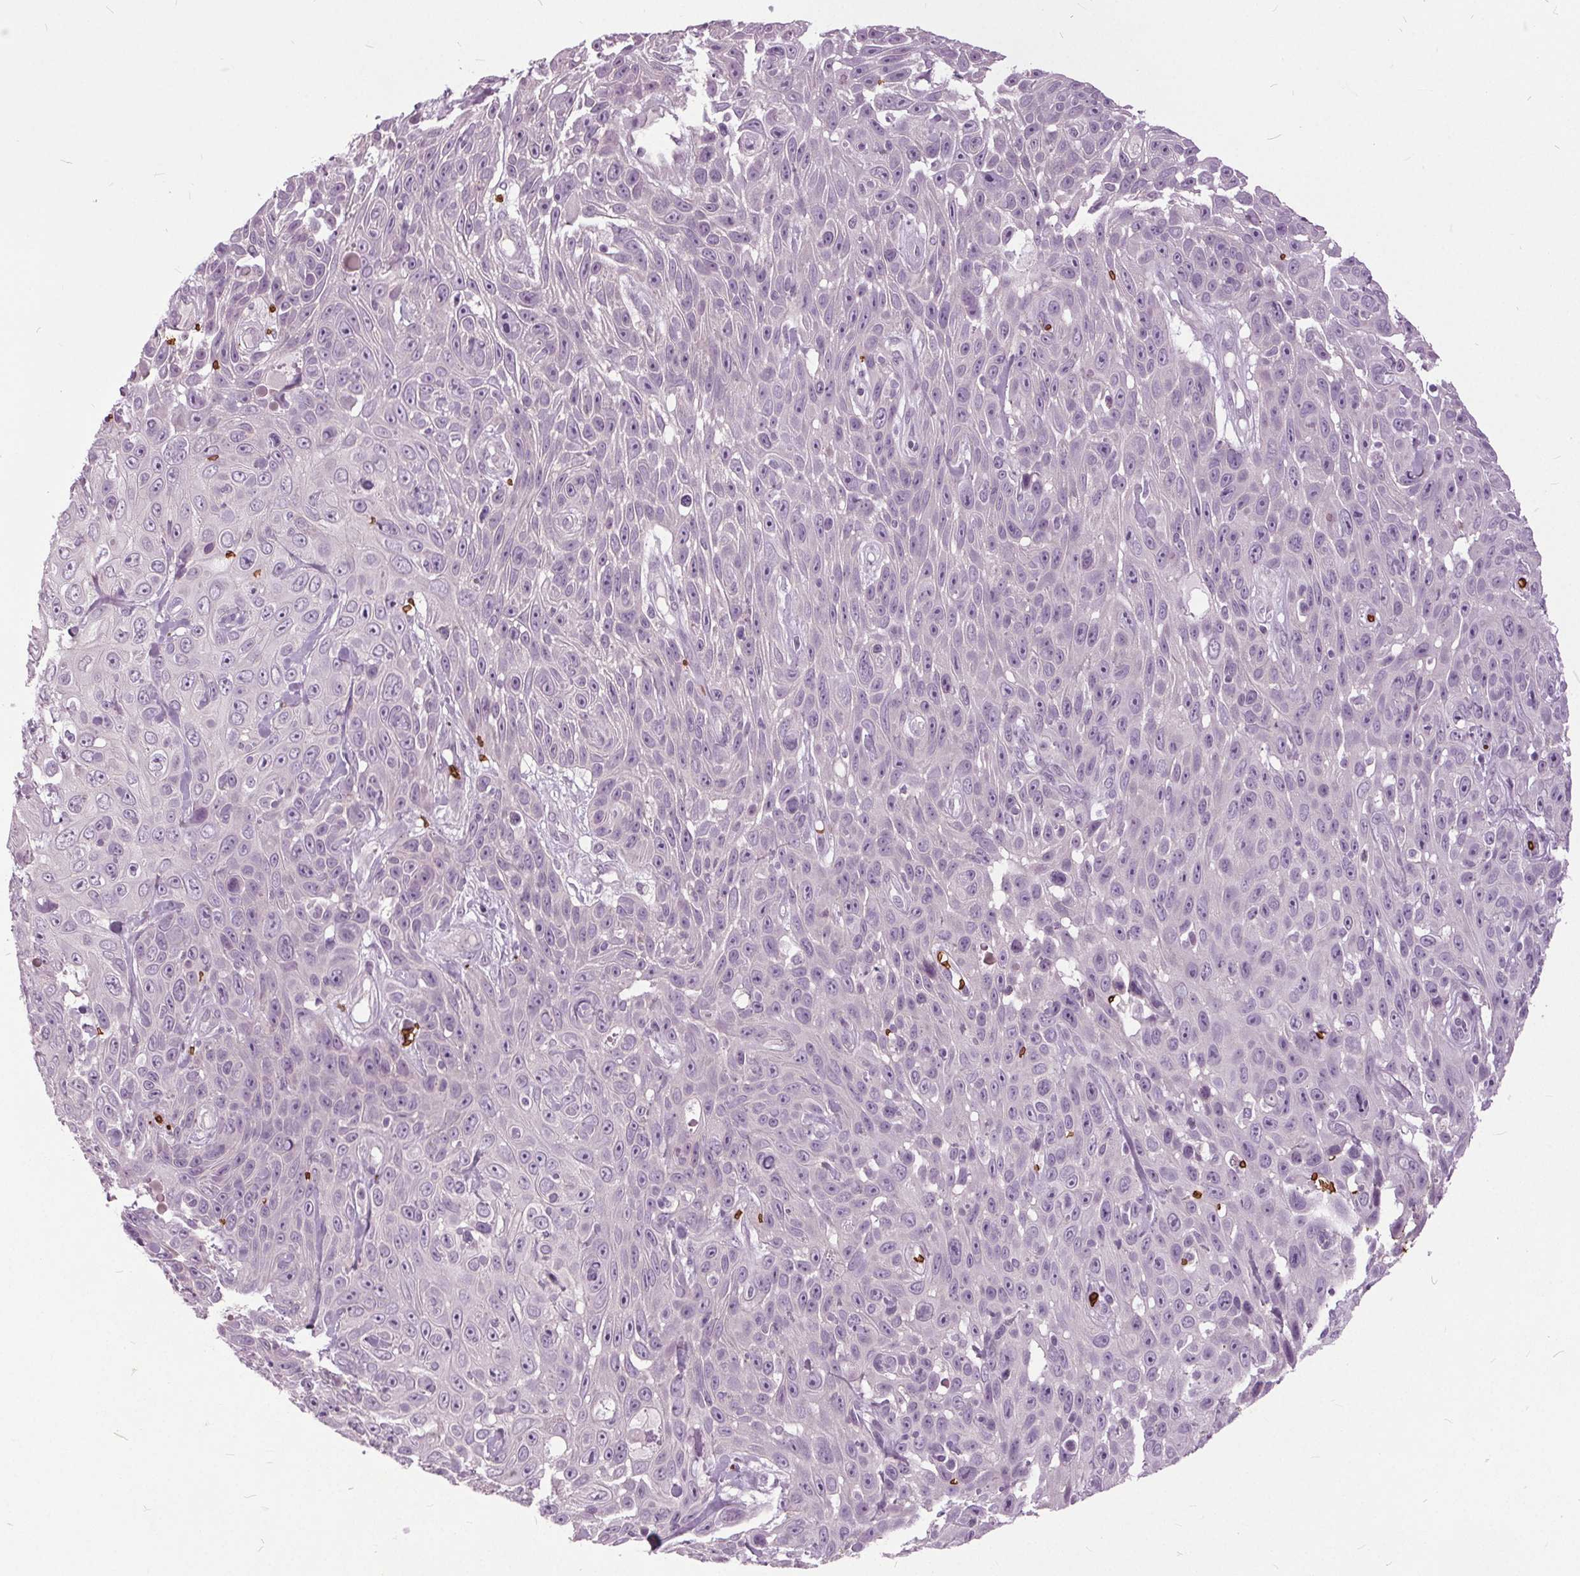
{"staining": {"intensity": "negative", "quantity": "none", "location": "none"}, "tissue": "skin cancer", "cell_type": "Tumor cells", "image_type": "cancer", "snomed": [{"axis": "morphology", "description": "Squamous cell carcinoma, NOS"}, {"axis": "topography", "description": "Skin"}], "caption": "Immunohistochemistry (IHC) of skin cancer shows no positivity in tumor cells.", "gene": "SLC4A1", "patient": {"sex": "male", "age": 82}}